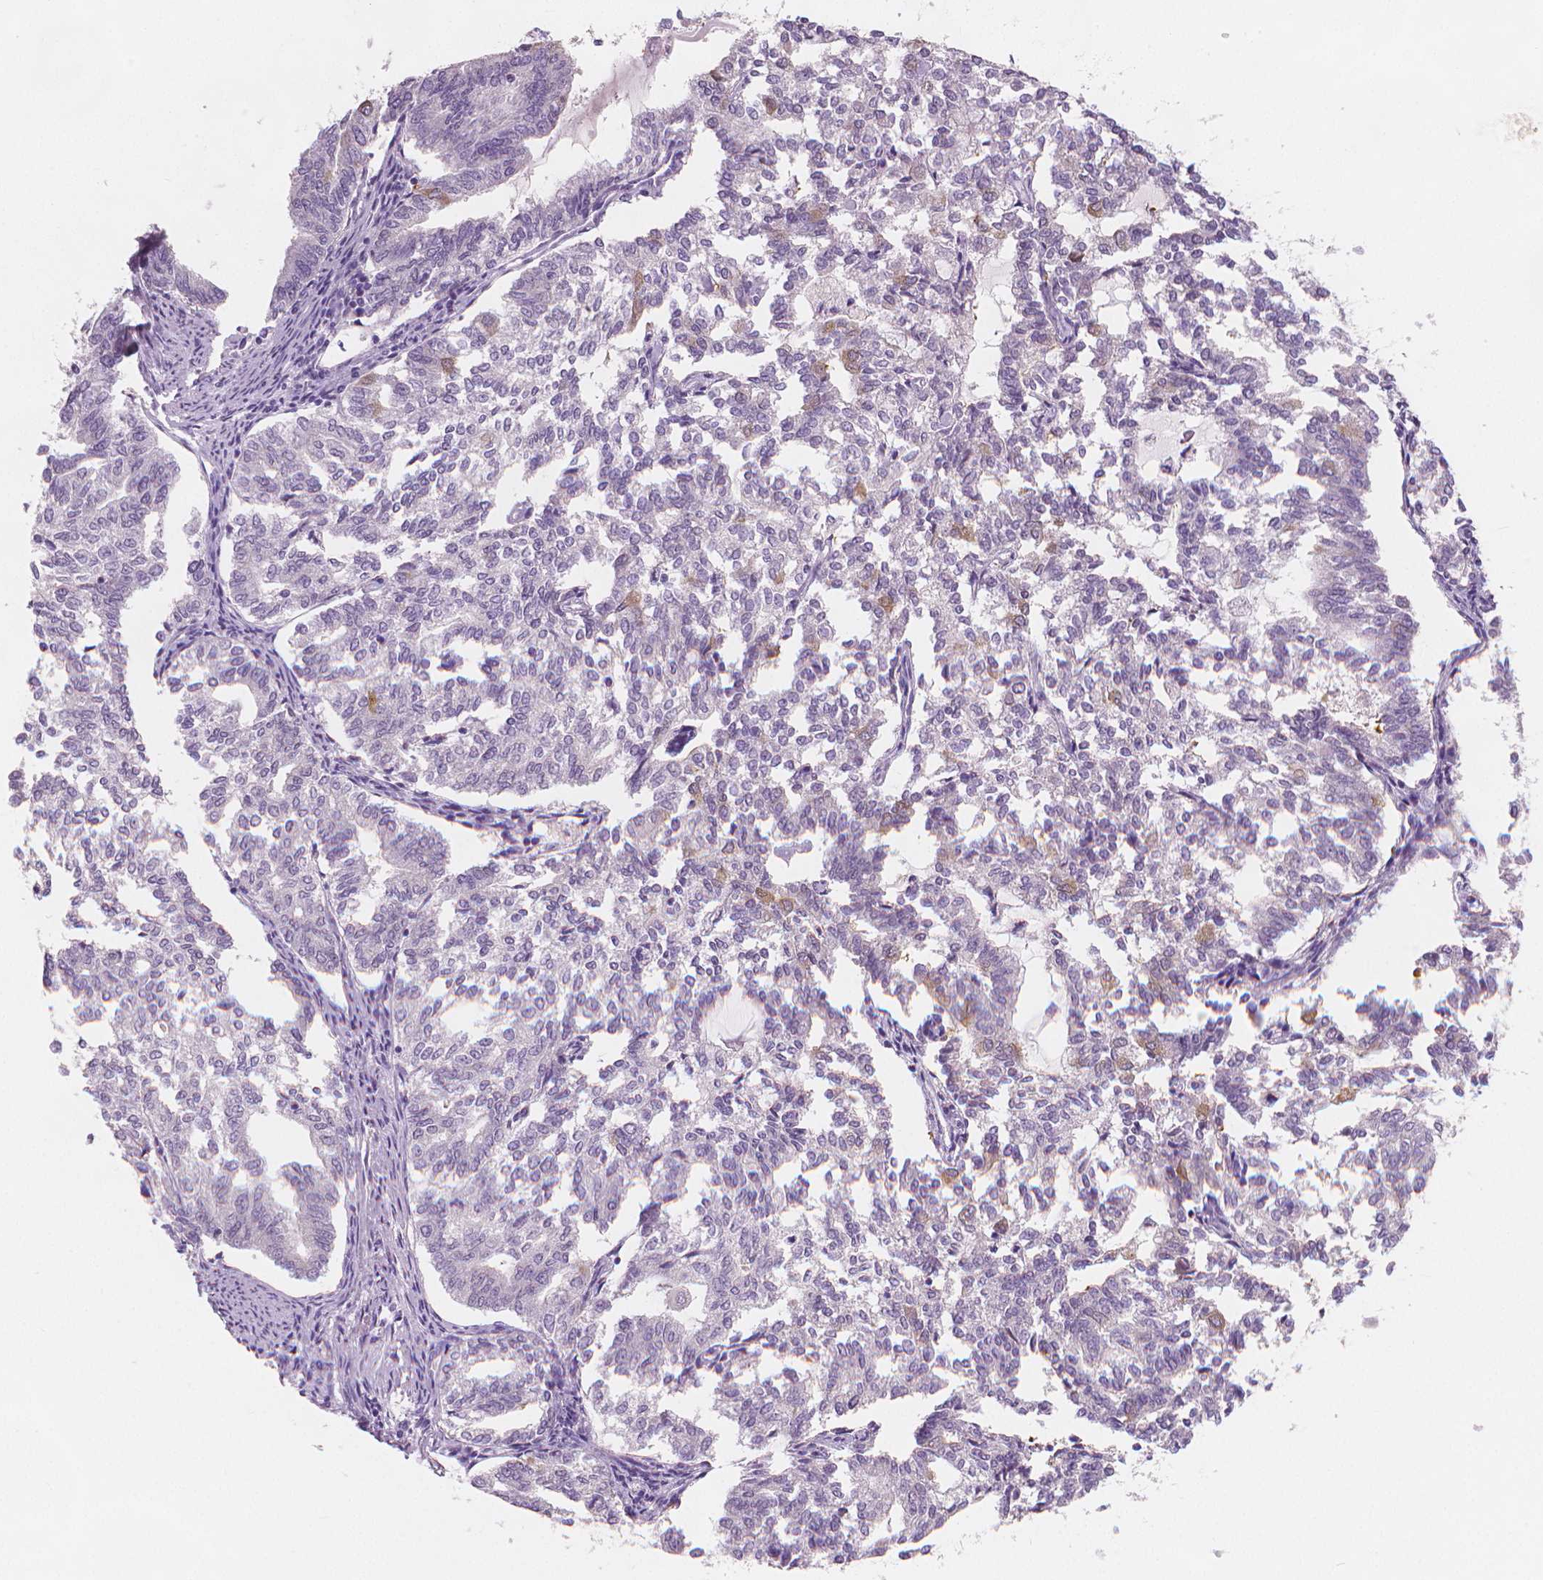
{"staining": {"intensity": "negative", "quantity": "none", "location": "none"}, "tissue": "endometrial cancer", "cell_type": "Tumor cells", "image_type": "cancer", "snomed": [{"axis": "morphology", "description": "Adenocarcinoma, NOS"}, {"axis": "topography", "description": "Endometrium"}], "caption": "Immunohistochemistry histopathology image of neoplastic tissue: human endometrial cancer (adenocarcinoma) stained with DAB exhibits no significant protein staining in tumor cells.", "gene": "APOA4", "patient": {"sex": "female", "age": 79}}